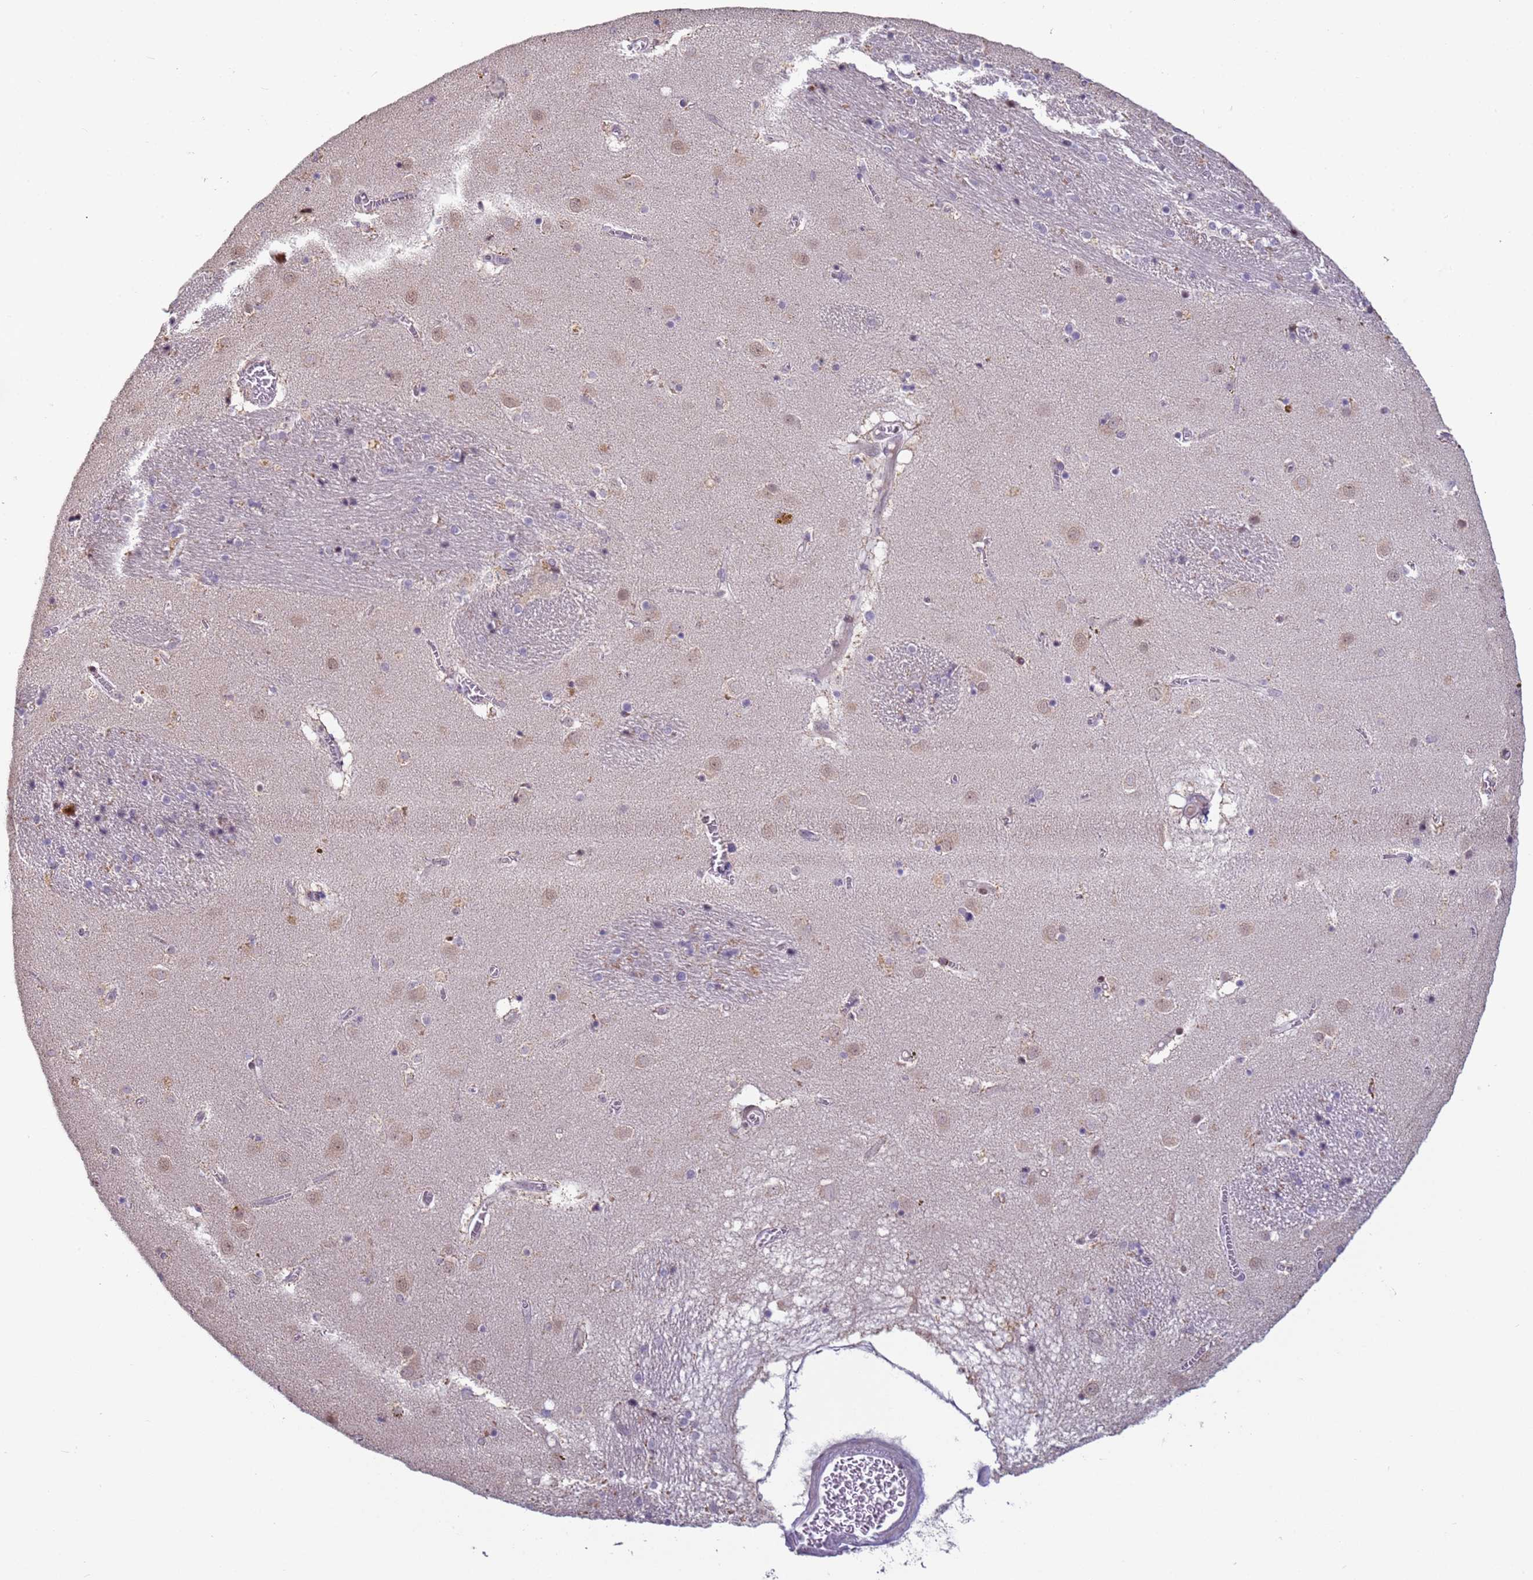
{"staining": {"intensity": "negative", "quantity": "none", "location": "none"}, "tissue": "caudate", "cell_type": "Glial cells", "image_type": "normal", "snomed": [{"axis": "morphology", "description": "Normal tissue, NOS"}, {"axis": "topography", "description": "Lateral ventricle wall"}], "caption": "The histopathology image exhibits no significant positivity in glial cells of caudate. The staining is performed using DAB brown chromogen with nuclei counter-stained in using hematoxylin.", "gene": "VWA3A", "patient": {"sex": "male", "age": 70}}